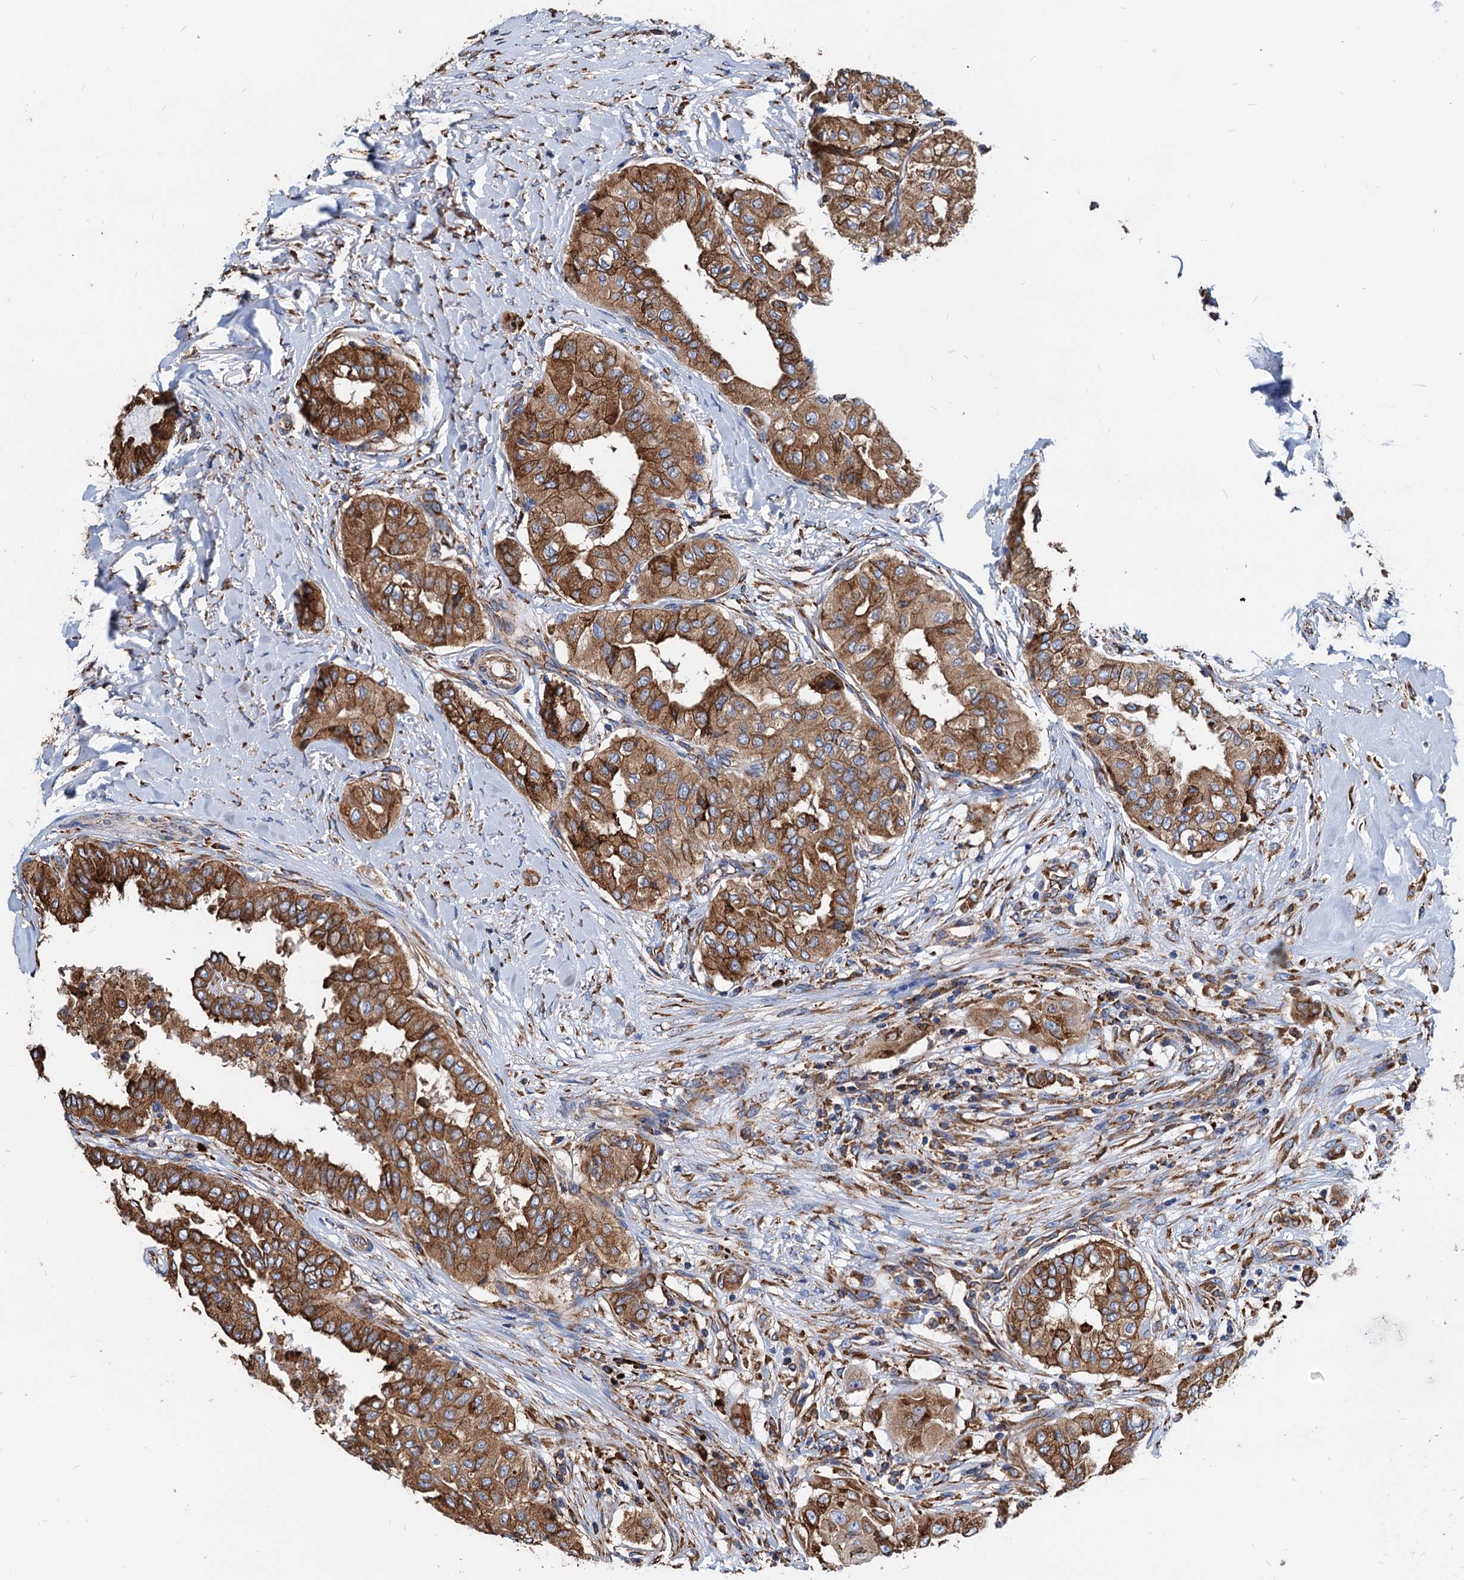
{"staining": {"intensity": "strong", "quantity": ">75%", "location": "cytoplasmic/membranous"}, "tissue": "thyroid cancer", "cell_type": "Tumor cells", "image_type": "cancer", "snomed": [{"axis": "morphology", "description": "Papillary adenocarcinoma, NOS"}, {"axis": "topography", "description": "Thyroid gland"}], "caption": "Tumor cells reveal high levels of strong cytoplasmic/membranous staining in about >75% of cells in papillary adenocarcinoma (thyroid). (brown staining indicates protein expression, while blue staining denotes nuclei).", "gene": "HSPA5", "patient": {"sex": "female", "age": 59}}